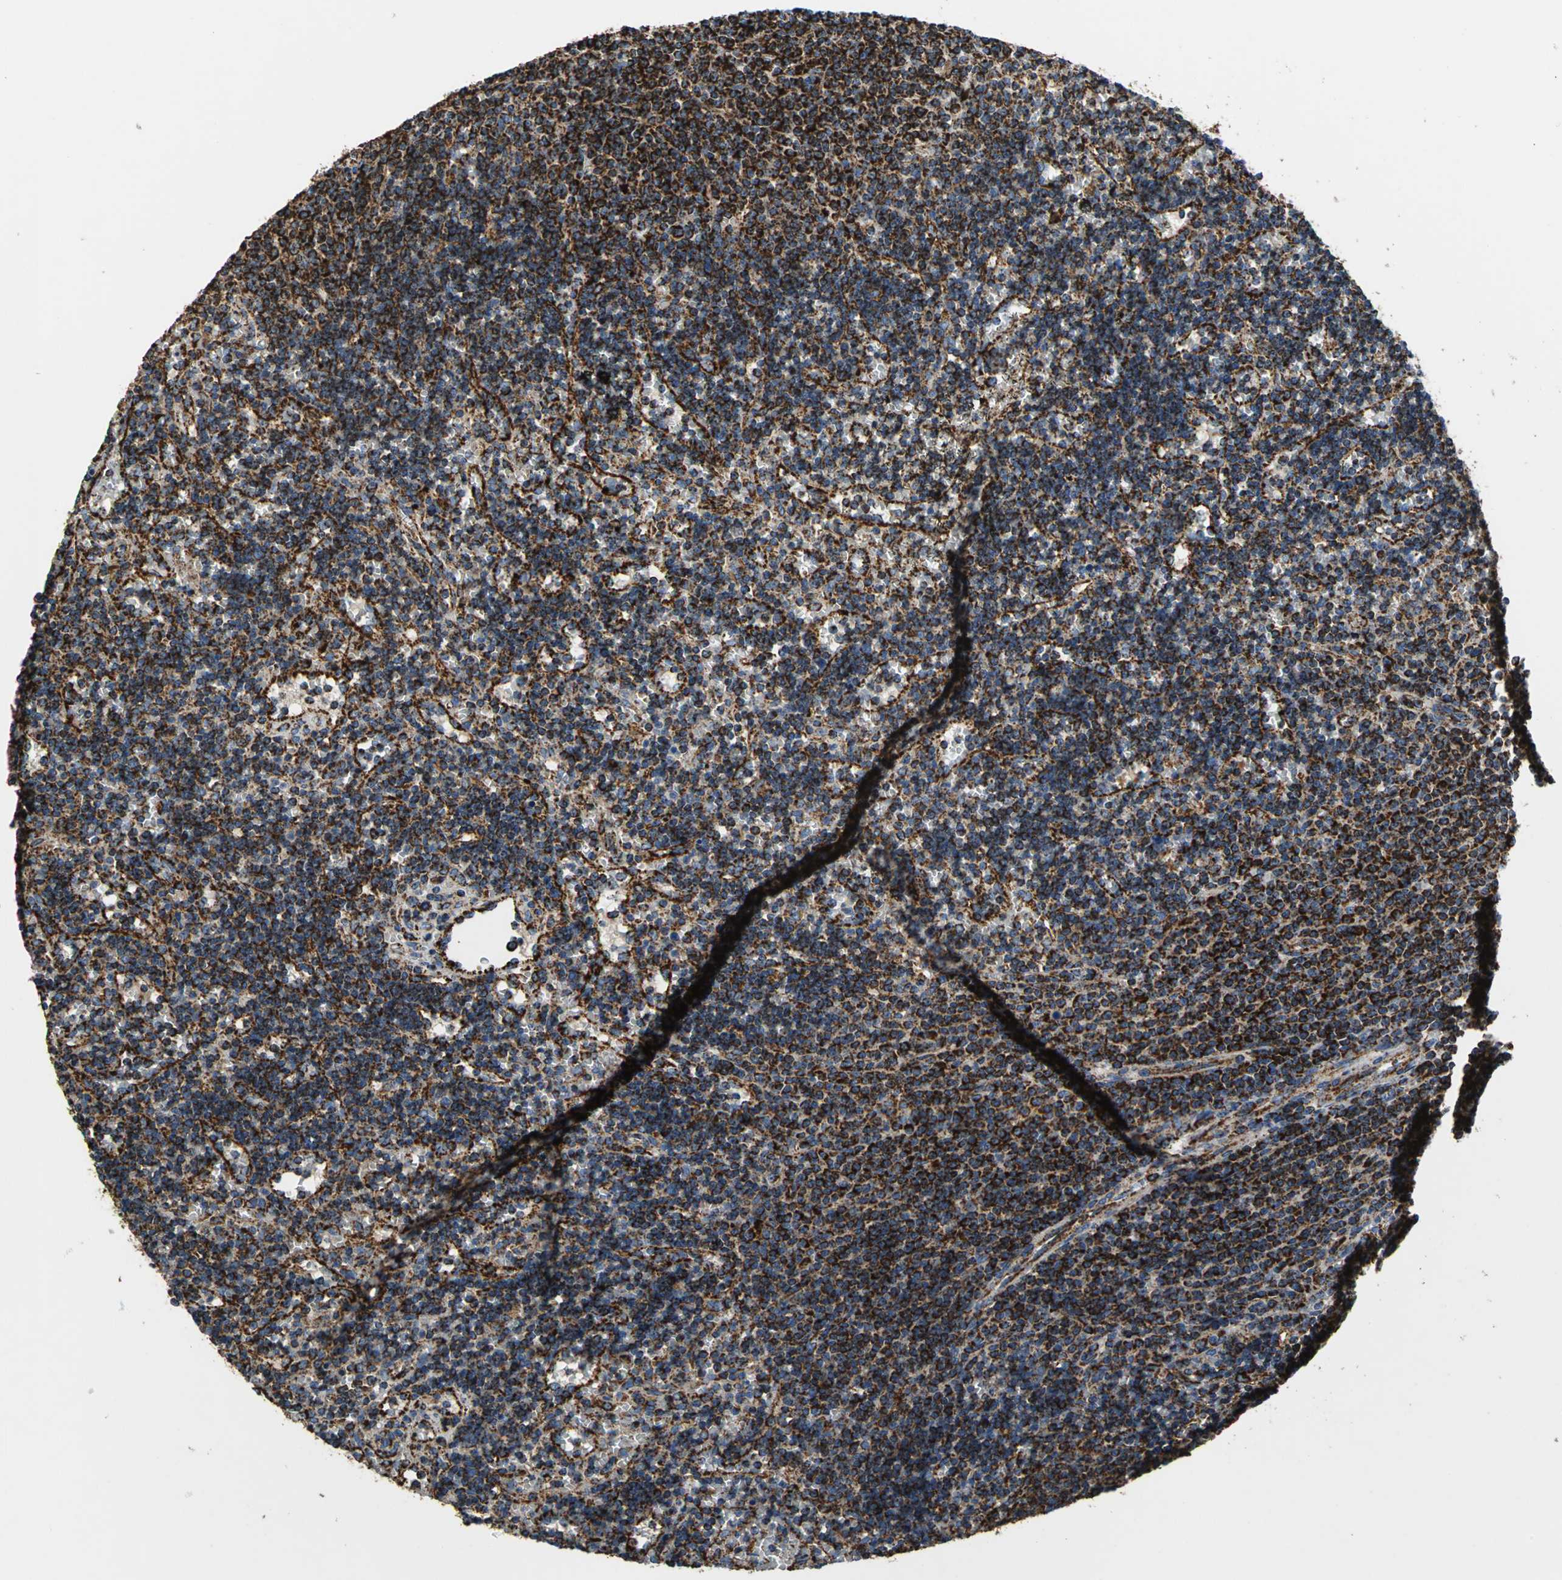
{"staining": {"intensity": "strong", "quantity": ">75%", "location": "cytoplasmic/membranous"}, "tissue": "lymphoma", "cell_type": "Tumor cells", "image_type": "cancer", "snomed": [{"axis": "morphology", "description": "Malignant lymphoma, non-Hodgkin's type, Low grade"}, {"axis": "topography", "description": "Spleen"}], "caption": "Immunohistochemistry staining of lymphoma, which demonstrates high levels of strong cytoplasmic/membranous positivity in approximately >75% of tumor cells indicating strong cytoplasmic/membranous protein positivity. The staining was performed using DAB (3,3'-diaminobenzidine) (brown) for protein detection and nuclei were counterstained in hematoxylin (blue).", "gene": "ECH1", "patient": {"sex": "male", "age": 60}}